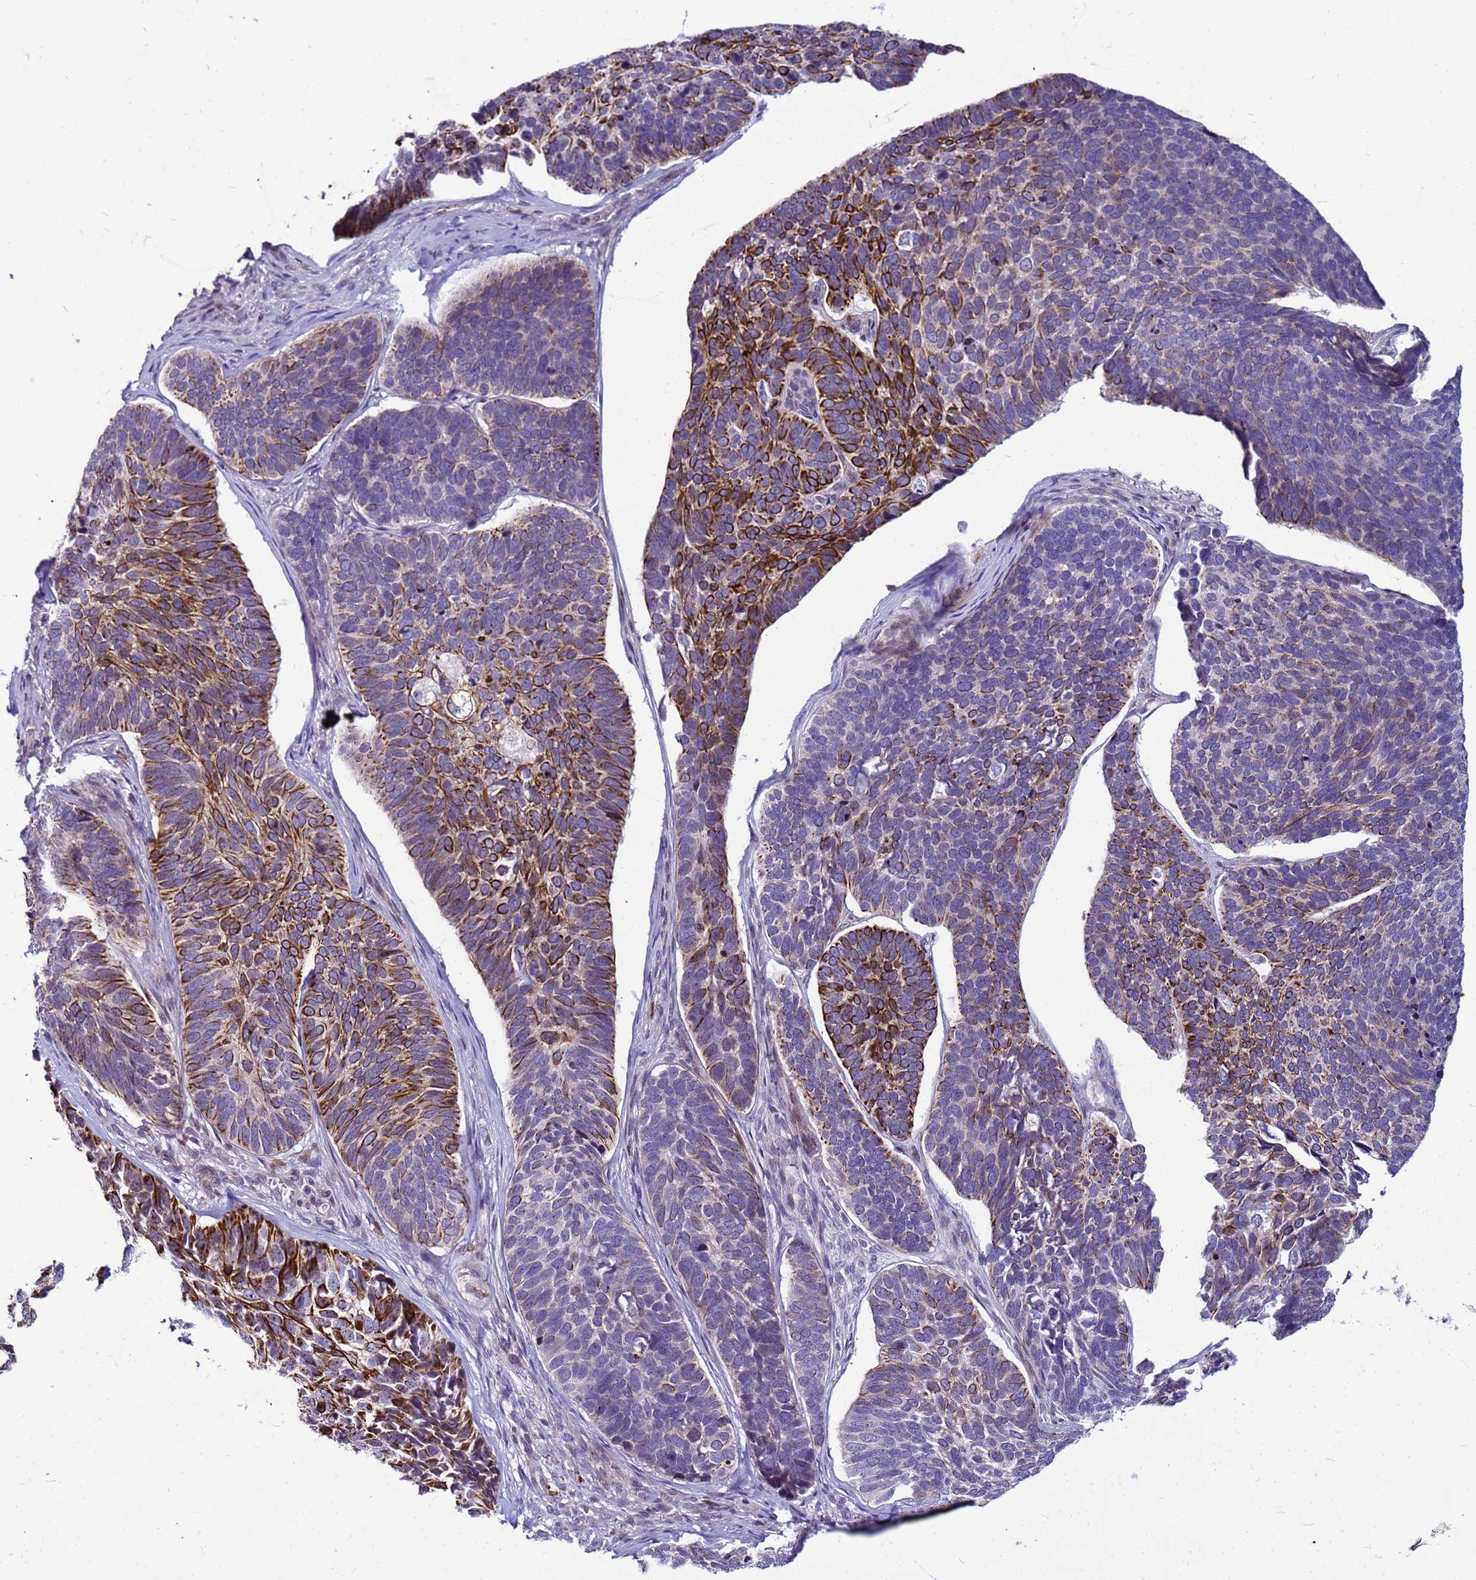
{"staining": {"intensity": "strong", "quantity": "25%-75%", "location": "cytoplasmic/membranous"}, "tissue": "skin cancer", "cell_type": "Tumor cells", "image_type": "cancer", "snomed": [{"axis": "morphology", "description": "Basal cell carcinoma"}, {"axis": "topography", "description": "Skin"}], "caption": "Skin basal cell carcinoma stained with a protein marker demonstrates strong staining in tumor cells.", "gene": "VPS4B", "patient": {"sex": "male", "age": 62}}